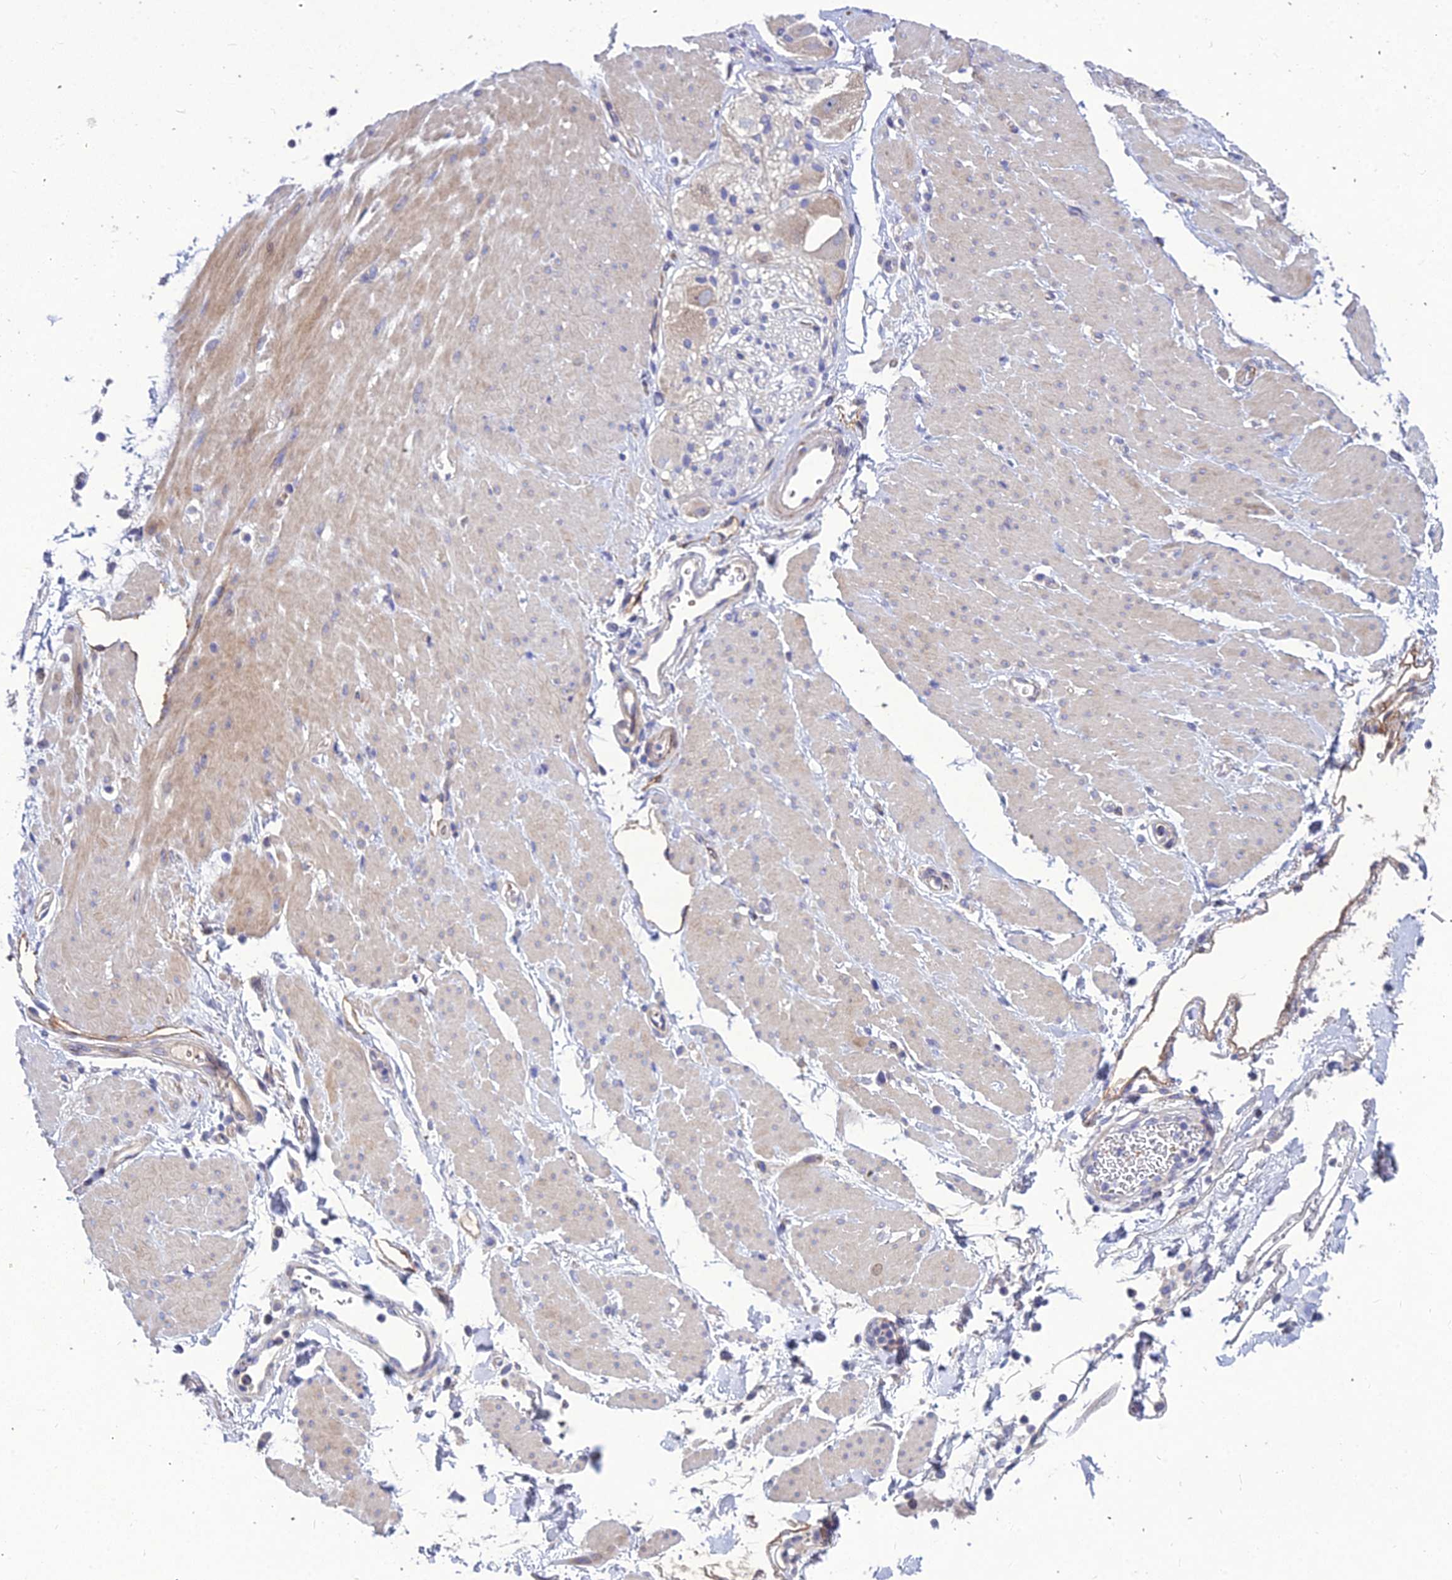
{"staining": {"intensity": "negative", "quantity": "none", "location": "none"}, "tissue": "adipose tissue", "cell_type": "Adipocytes", "image_type": "normal", "snomed": [{"axis": "morphology", "description": "Normal tissue, NOS"}, {"axis": "morphology", "description": "Adenocarcinoma, NOS"}, {"axis": "topography", "description": "Duodenum"}, {"axis": "topography", "description": "Peripheral nerve tissue"}], "caption": "High magnification brightfield microscopy of unremarkable adipose tissue stained with DAB (brown) and counterstained with hematoxylin (blue): adipocytes show no significant staining. (Brightfield microscopy of DAB (3,3'-diaminobenzidine) immunohistochemistry at high magnification).", "gene": "DMRTA1", "patient": {"sex": "female", "age": 60}}